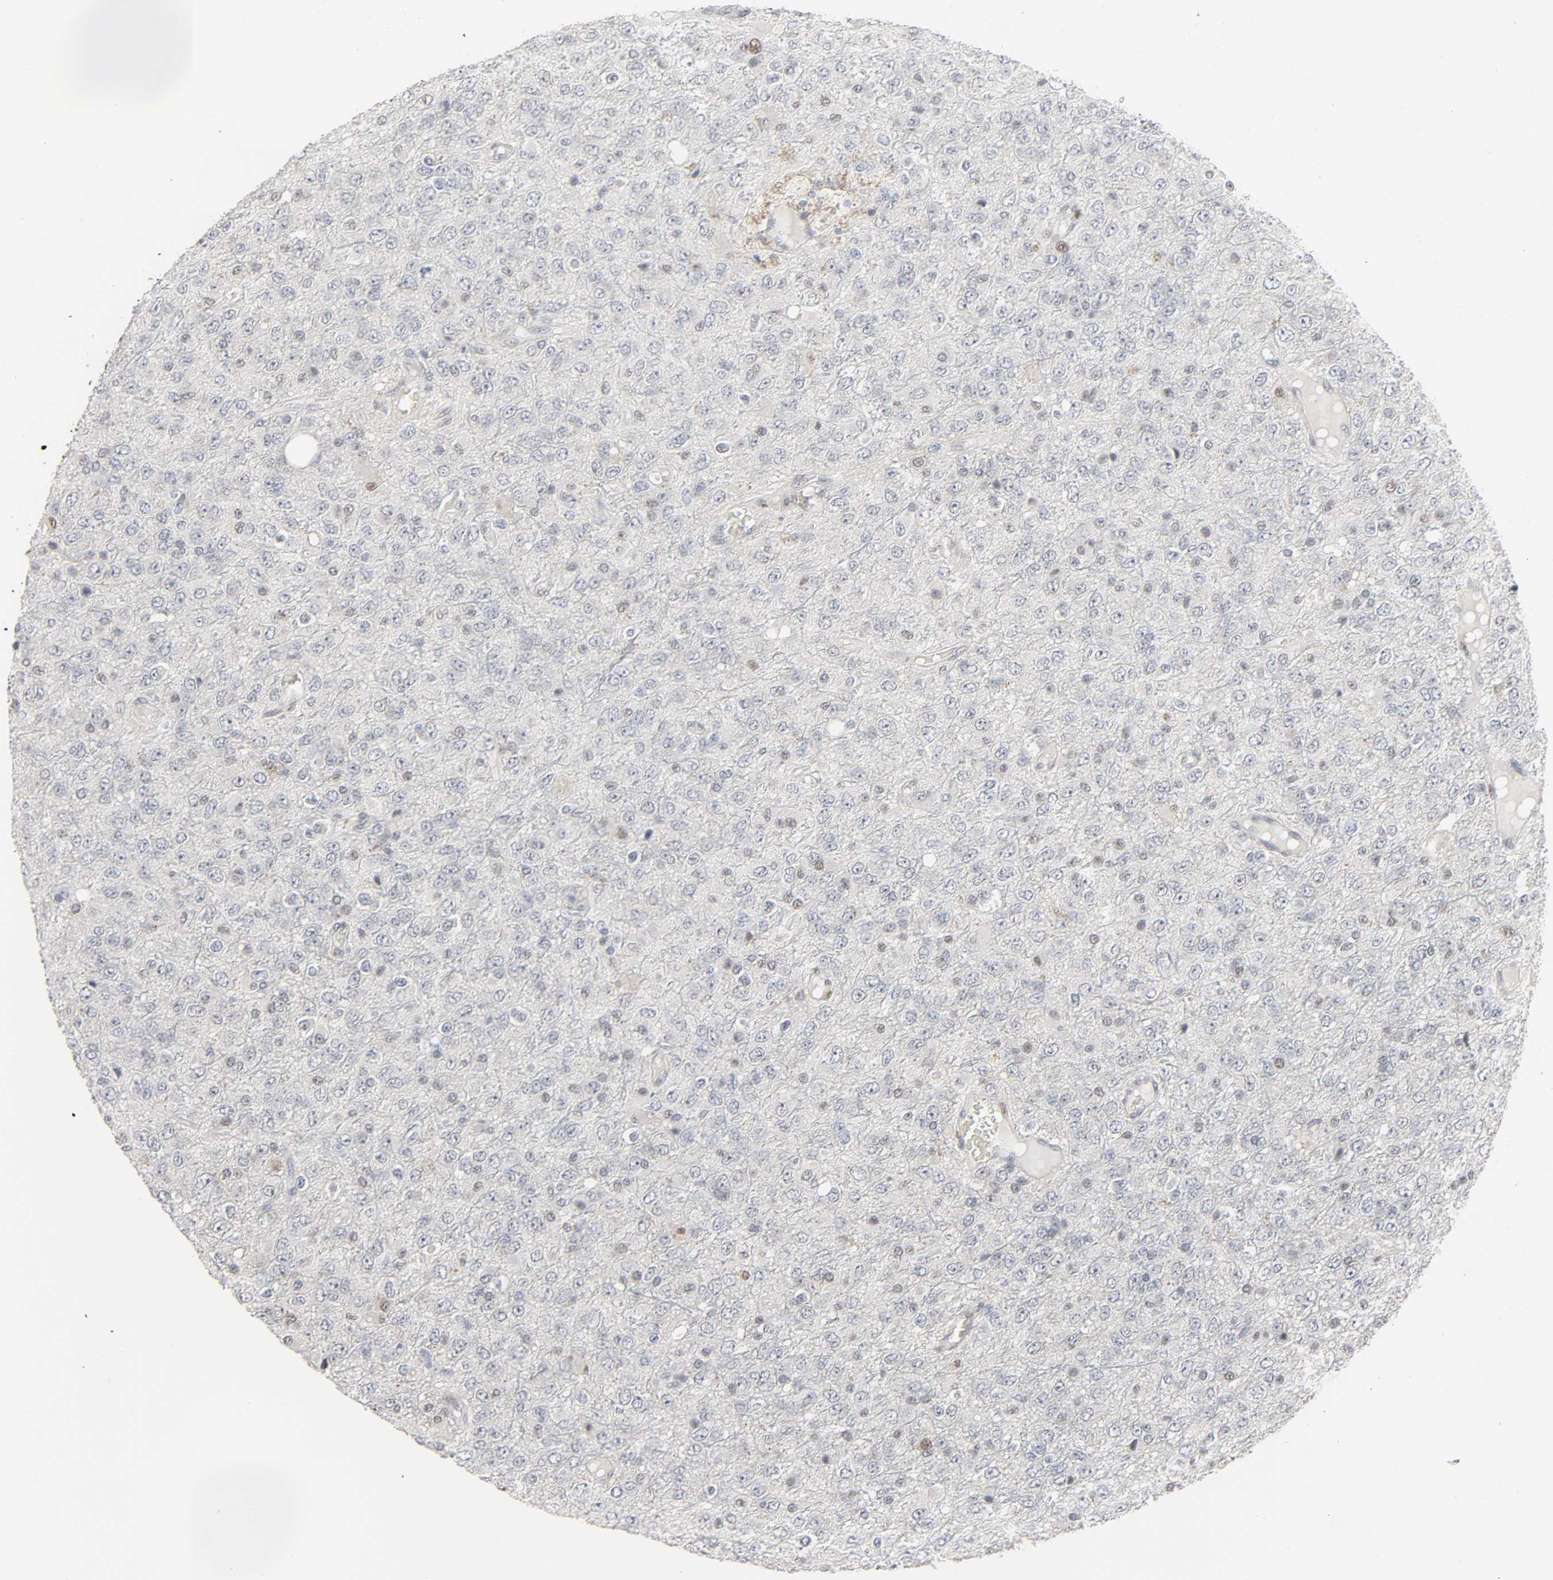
{"staining": {"intensity": "negative", "quantity": "none", "location": "none"}, "tissue": "glioma", "cell_type": "Tumor cells", "image_type": "cancer", "snomed": [{"axis": "morphology", "description": "Glioma, malignant, High grade"}, {"axis": "topography", "description": "pancreas cauda"}], "caption": "Histopathology image shows no significant protein positivity in tumor cells of glioma.", "gene": "ZNF222", "patient": {"sex": "male", "age": 60}}